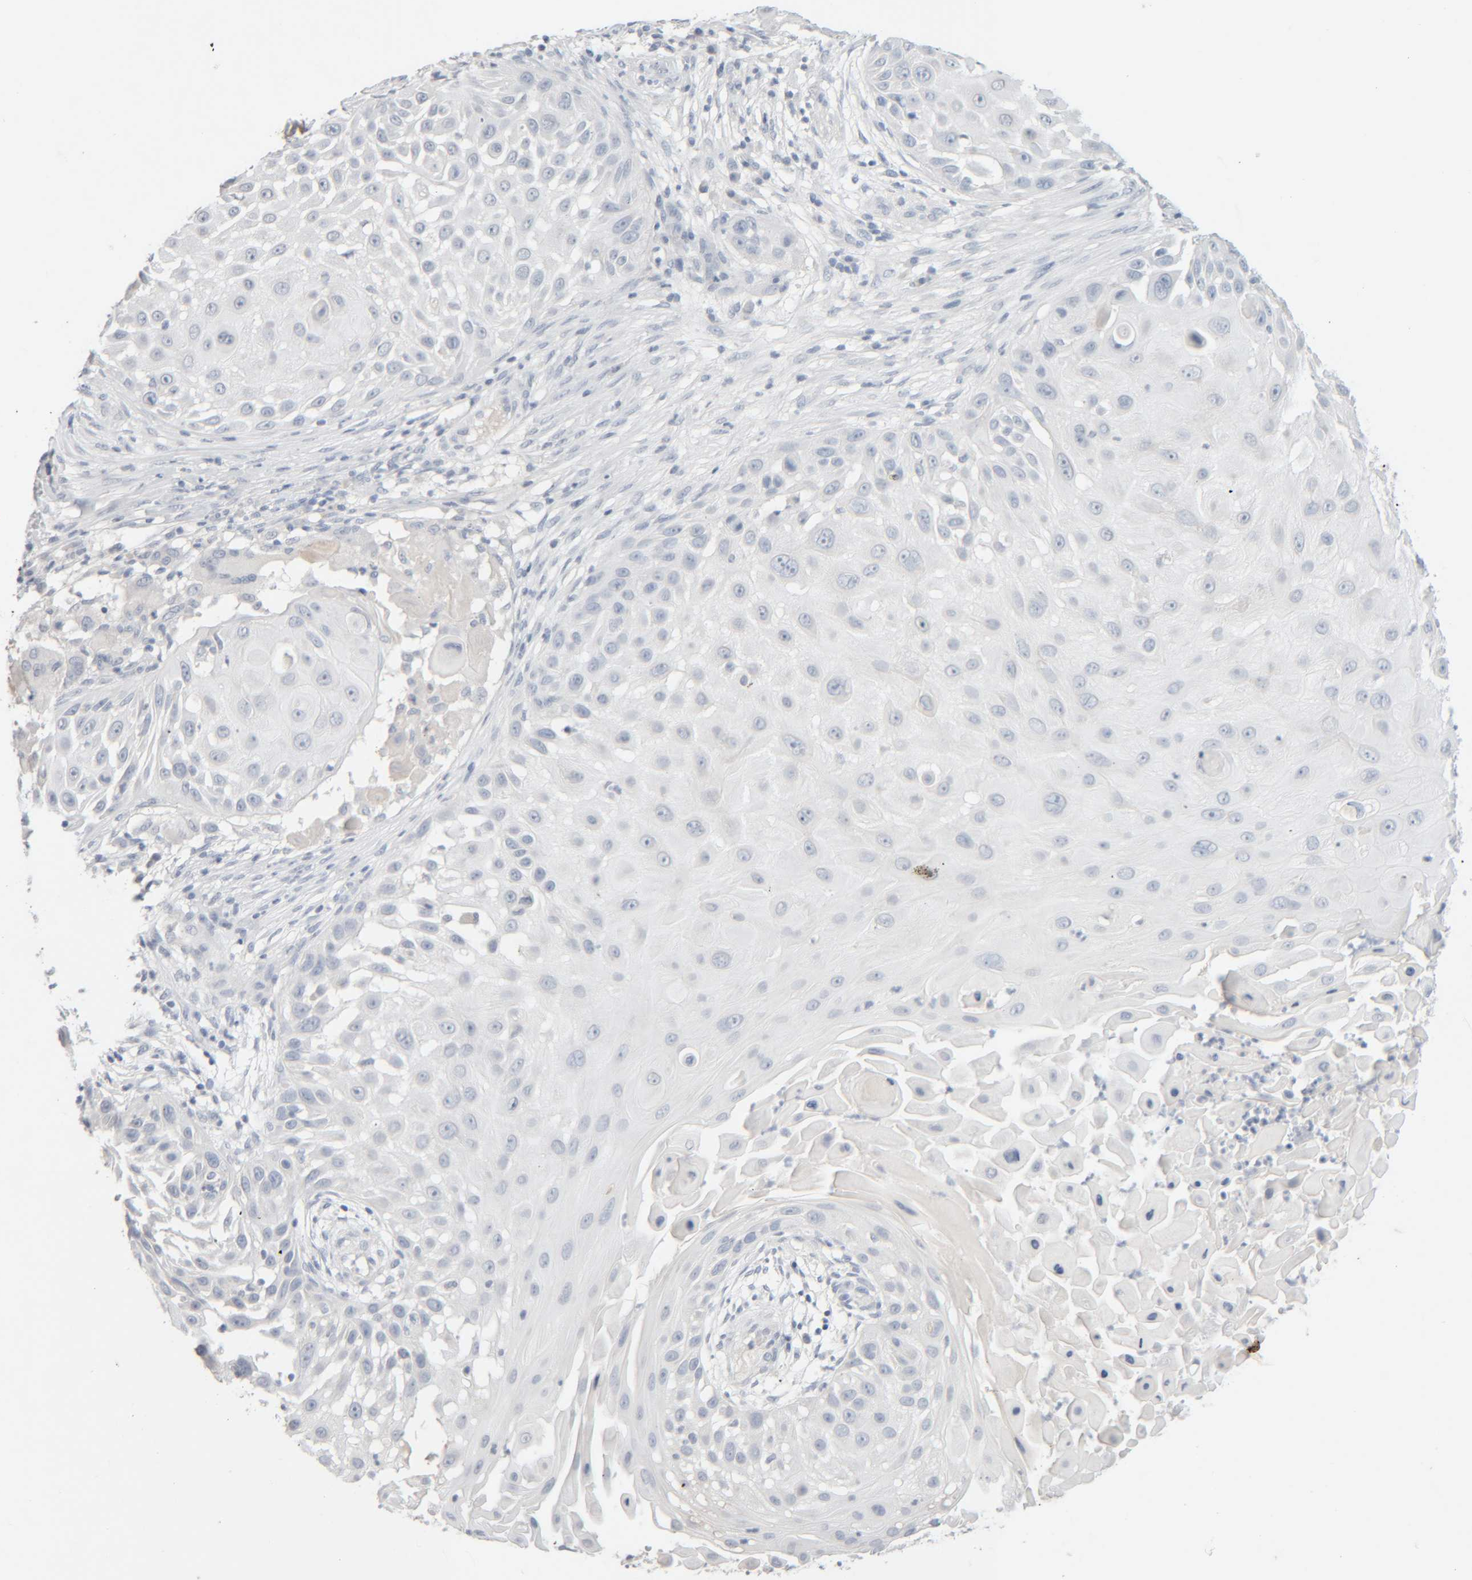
{"staining": {"intensity": "negative", "quantity": "none", "location": "none"}, "tissue": "skin cancer", "cell_type": "Tumor cells", "image_type": "cancer", "snomed": [{"axis": "morphology", "description": "Squamous cell carcinoma, NOS"}, {"axis": "topography", "description": "Skin"}], "caption": "The immunohistochemistry (IHC) image has no significant expression in tumor cells of skin squamous cell carcinoma tissue.", "gene": "RIDA", "patient": {"sex": "female", "age": 44}}